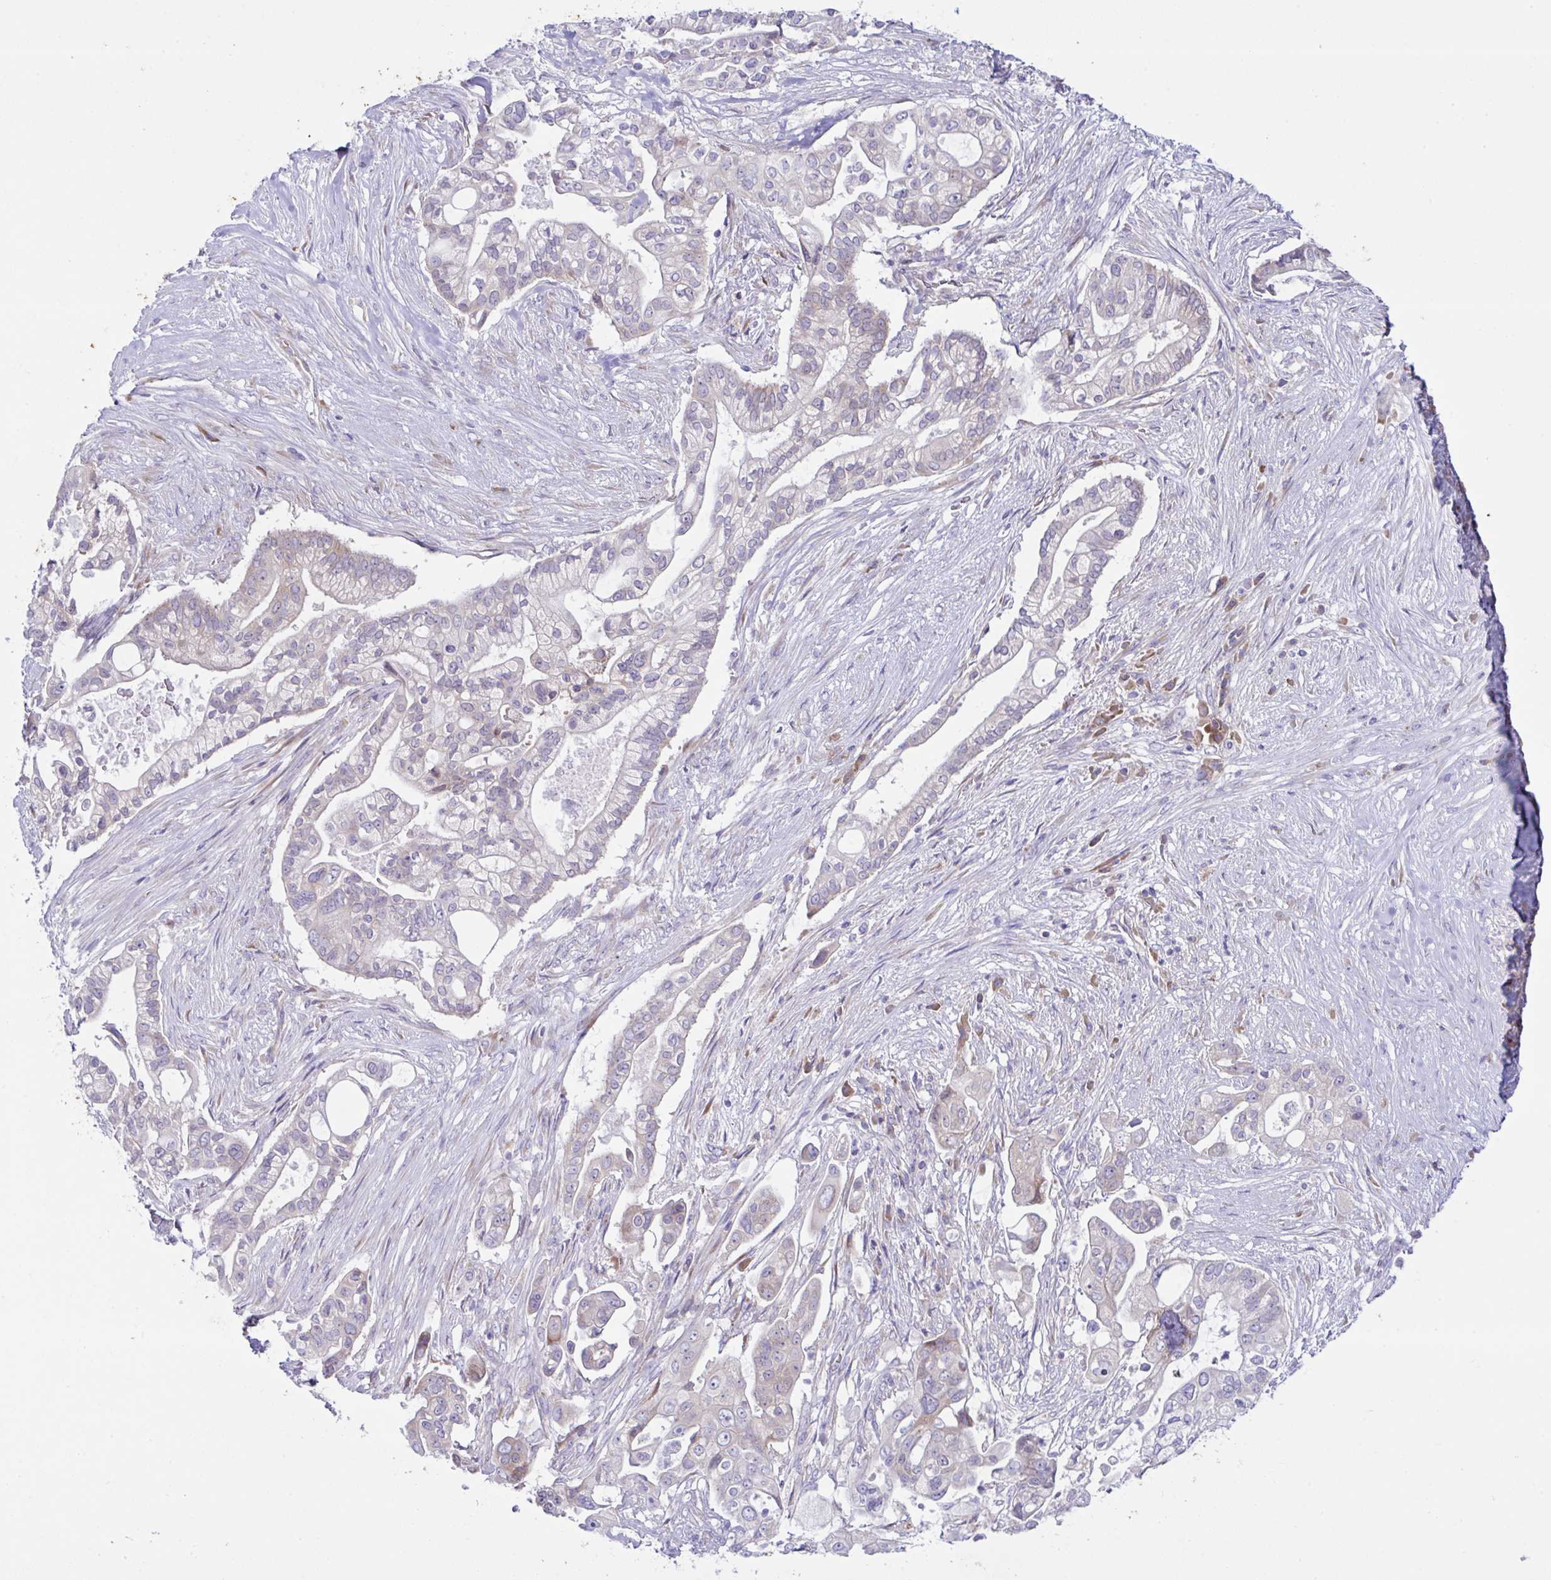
{"staining": {"intensity": "negative", "quantity": "none", "location": "none"}, "tissue": "pancreatic cancer", "cell_type": "Tumor cells", "image_type": "cancer", "snomed": [{"axis": "morphology", "description": "Adenocarcinoma, NOS"}, {"axis": "topography", "description": "Pancreas"}], "caption": "Histopathology image shows no protein expression in tumor cells of pancreatic cancer (adenocarcinoma) tissue. (Brightfield microscopy of DAB immunohistochemistry (IHC) at high magnification).", "gene": "FAU", "patient": {"sex": "female", "age": 69}}